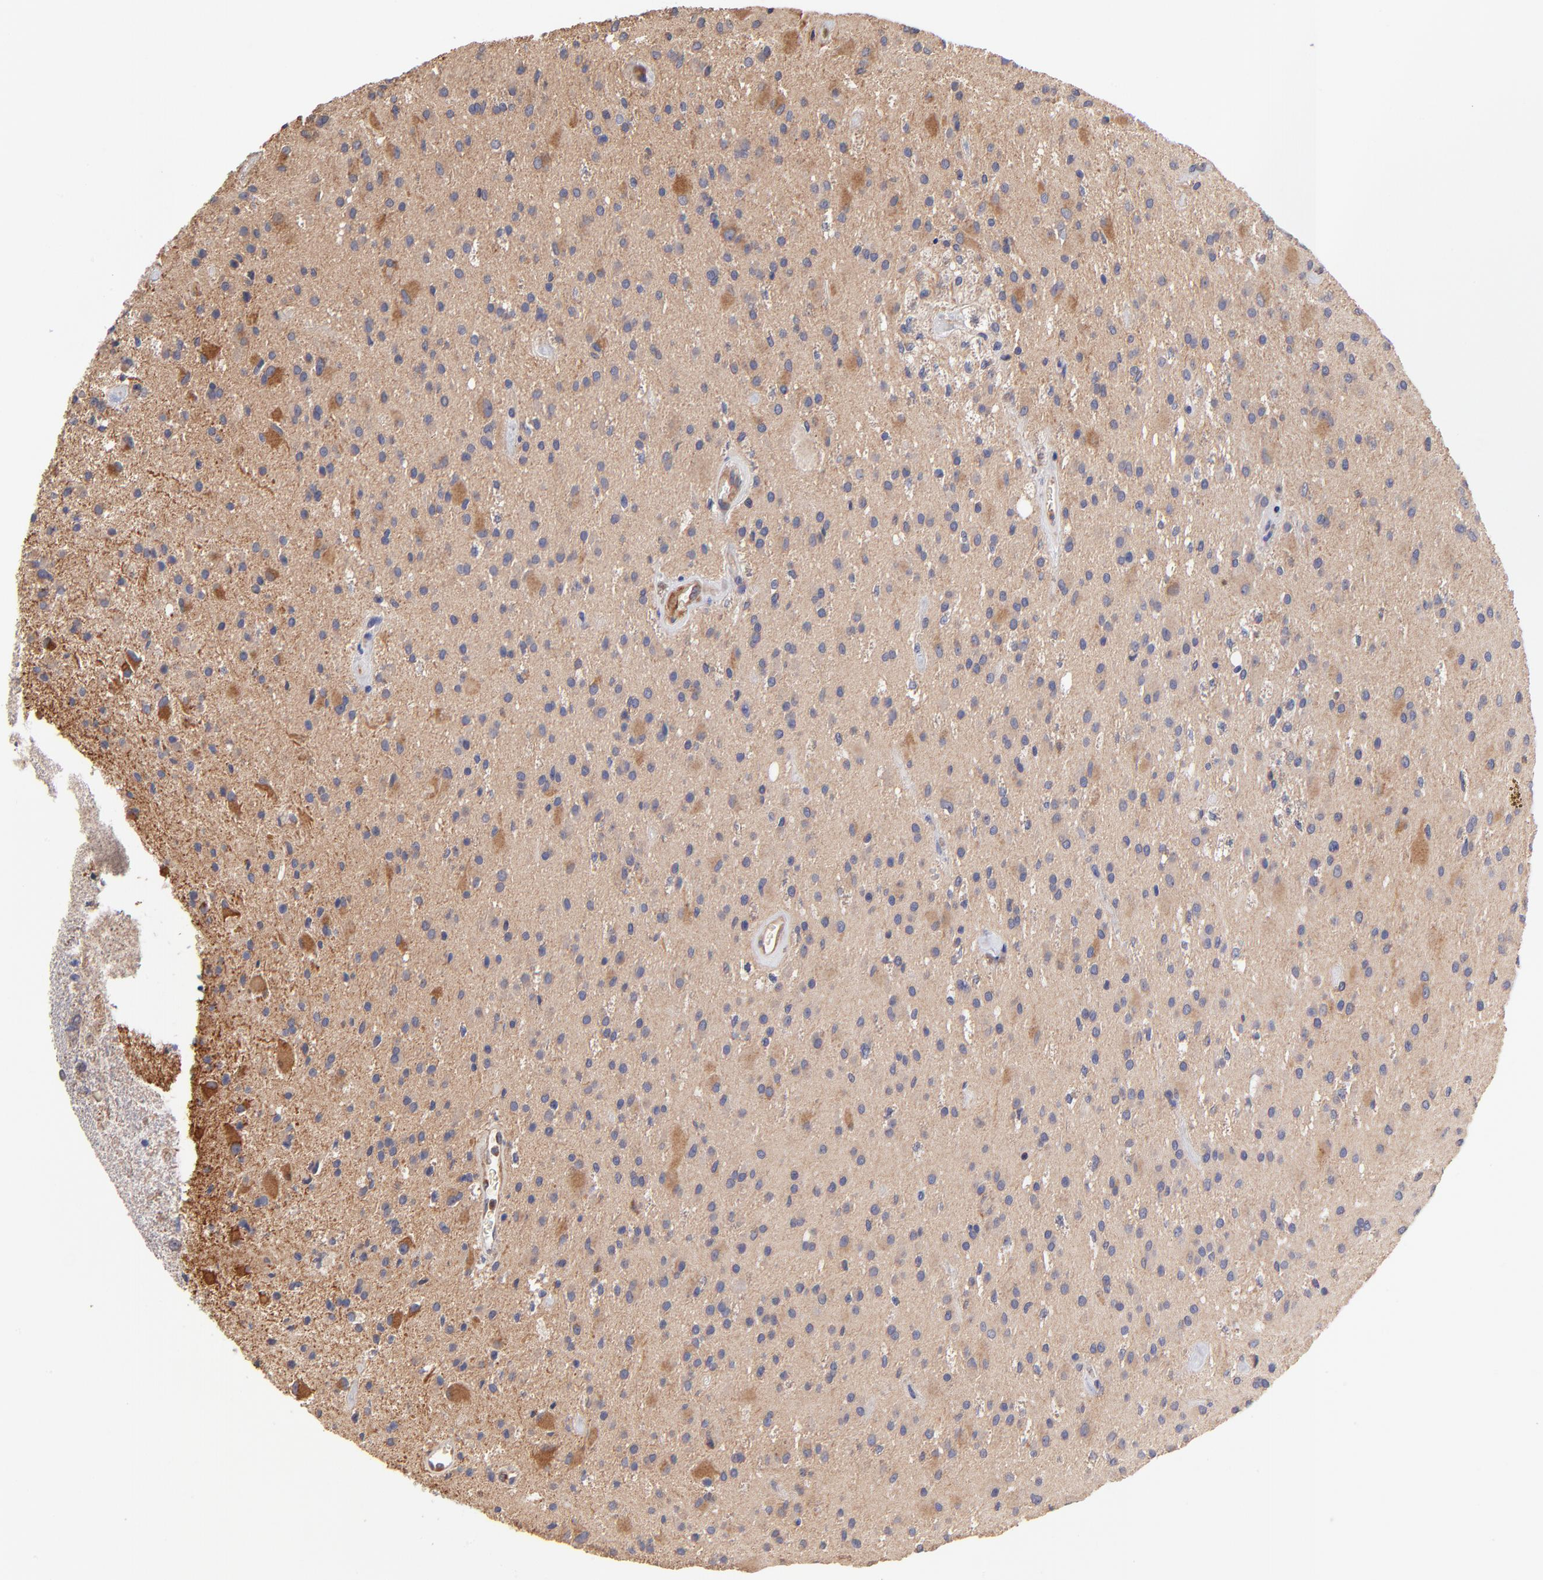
{"staining": {"intensity": "weak", "quantity": "<25%", "location": "cytoplasmic/membranous"}, "tissue": "glioma", "cell_type": "Tumor cells", "image_type": "cancer", "snomed": [{"axis": "morphology", "description": "Glioma, malignant, Low grade"}, {"axis": "topography", "description": "Brain"}], "caption": "The photomicrograph shows no staining of tumor cells in glioma.", "gene": "ASB7", "patient": {"sex": "male", "age": 58}}